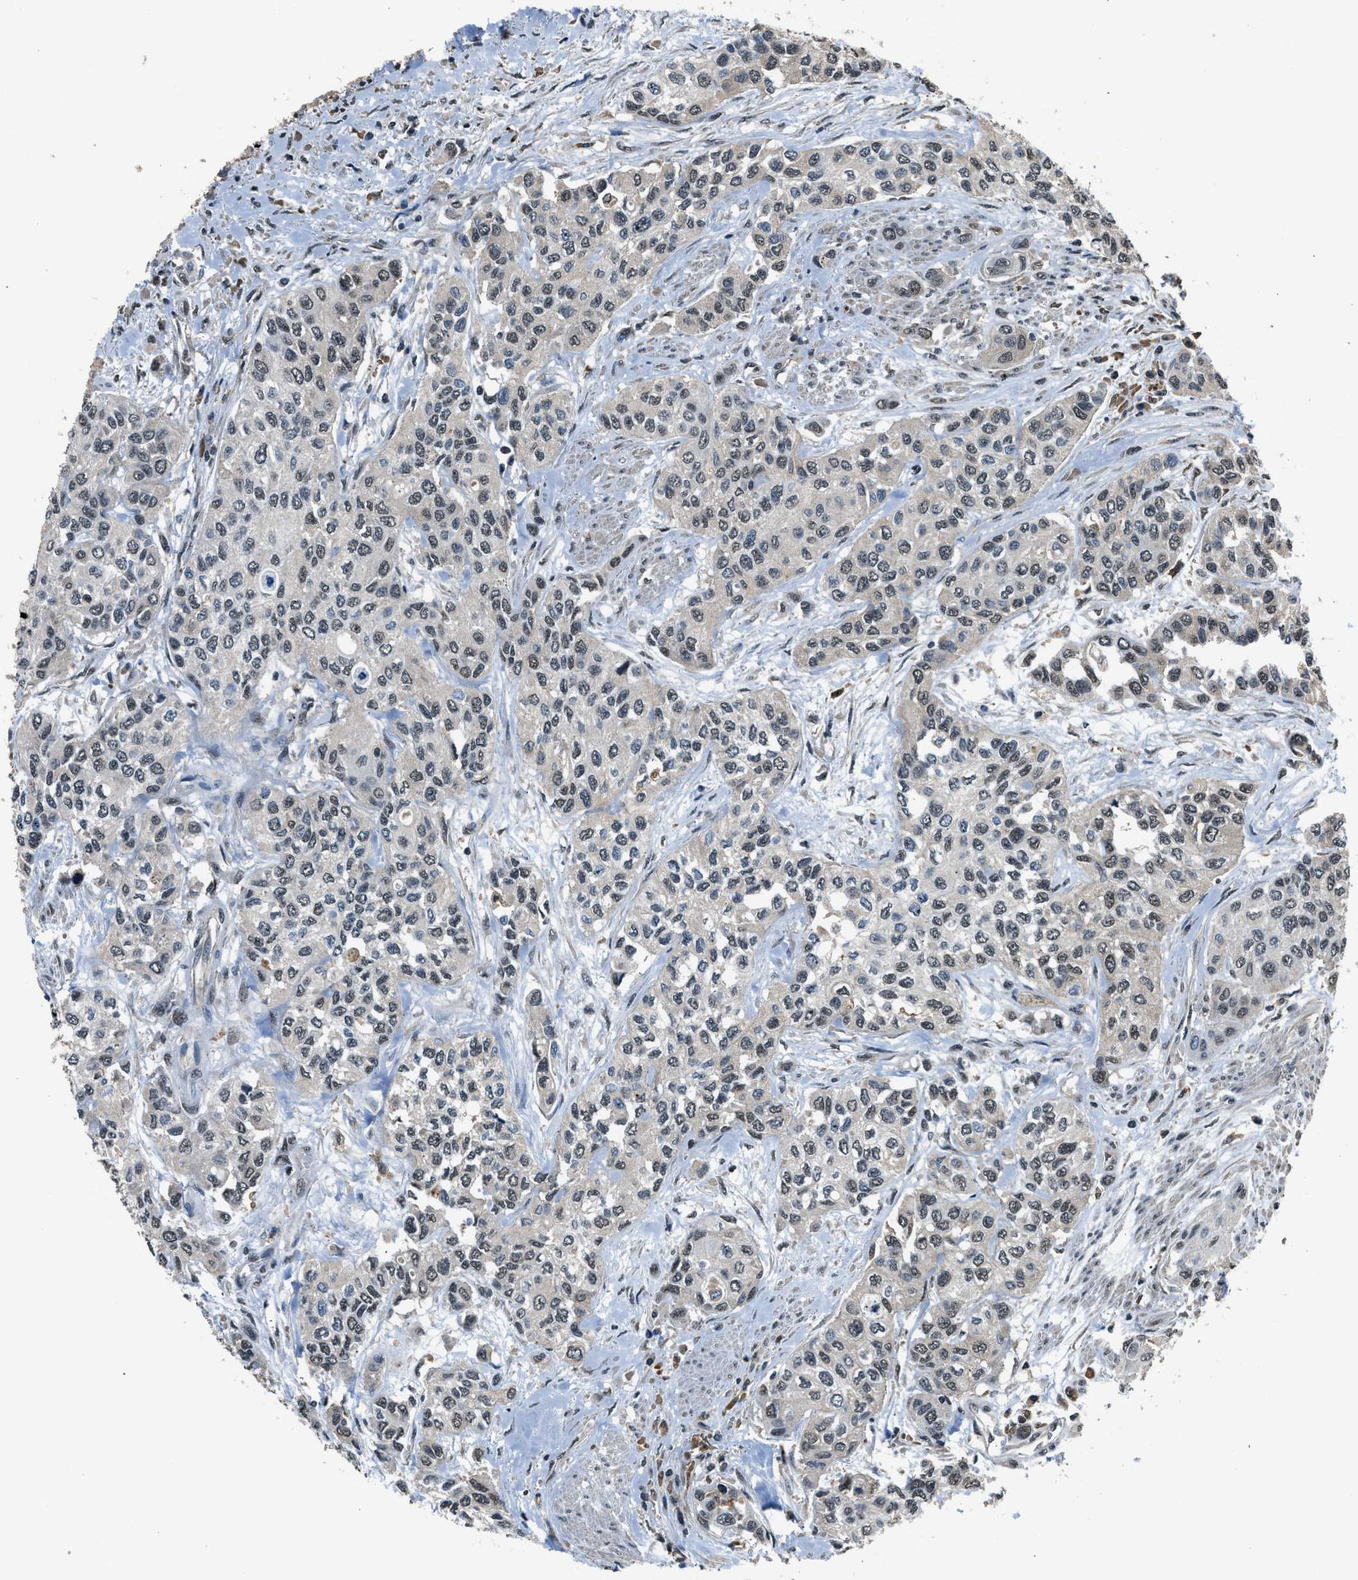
{"staining": {"intensity": "weak", "quantity": "25%-75%", "location": "nuclear"}, "tissue": "urothelial cancer", "cell_type": "Tumor cells", "image_type": "cancer", "snomed": [{"axis": "morphology", "description": "Urothelial carcinoma, High grade"}, {"axis": "topography", "description": "Urinary bladder"}], "caption": "Human urothelial carcinoma (high-grade) stained with a protein marker demonstrates weak staining in tumor cells.", "gene": "SLC15A4", "patient": {"sex": "female", "age": 56}}